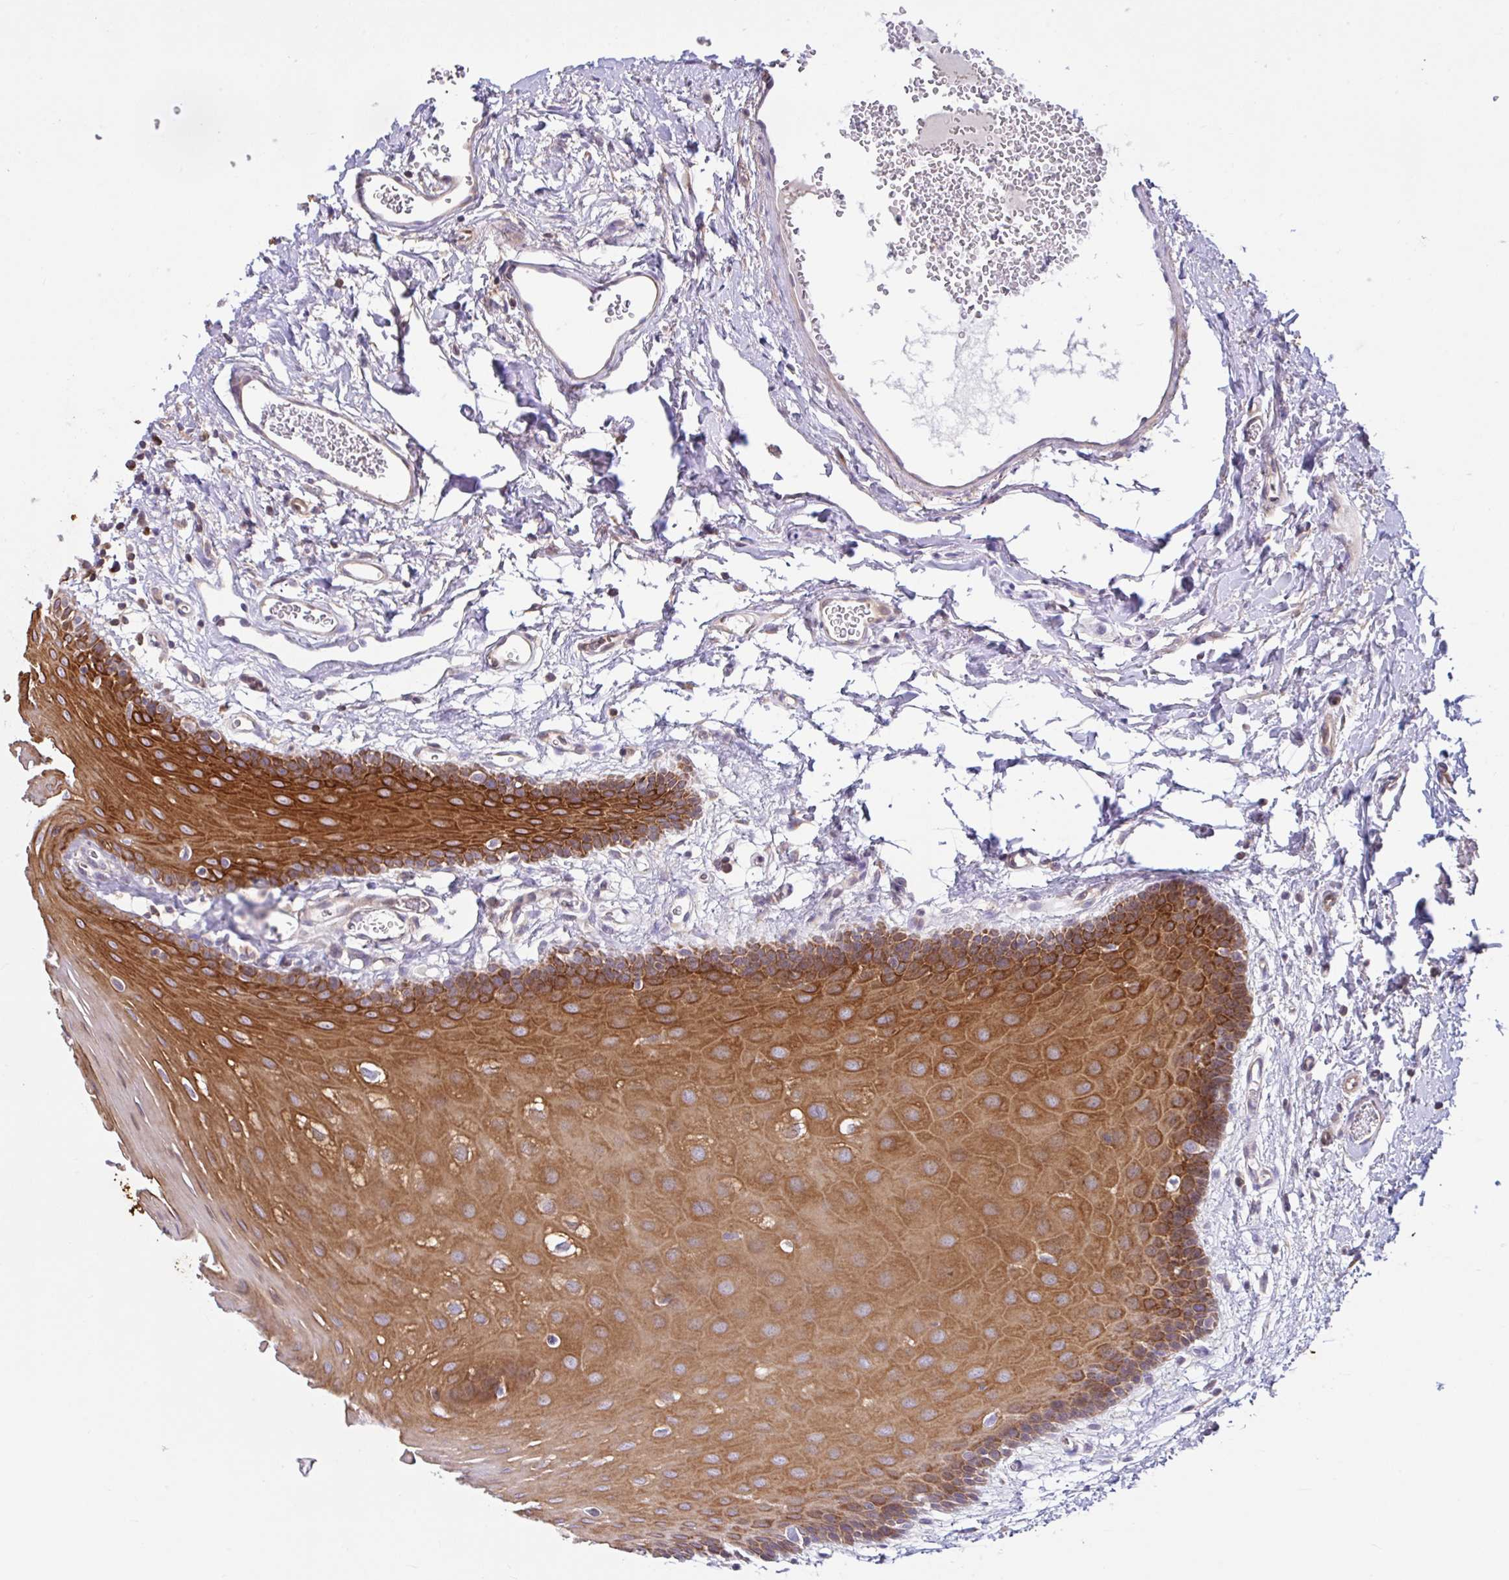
{"staining": {"intensity": "strong", "quantity": ">75%", "location": "cytoplasmic/membranous"}, "tissue": "oral mucosa", "cell_type": "Squamous epithelial cells", "image_type": "normal", "snomed": [{"axis": "morphology", "description": "Normal tissue, NOS"}, {"axis": "topography", "description": "Oral tissue"}, {"axis": "topography", "description": "Tounge, NOS"}], "caption": "Protein expression analysis of normal human oral mucosa reveals strong cytoplasmic/membranous expression in approximately >75% of squamous epithelial cells.", "gene": "NTPCR", "patient": {"sex": "female", "age": 60}}